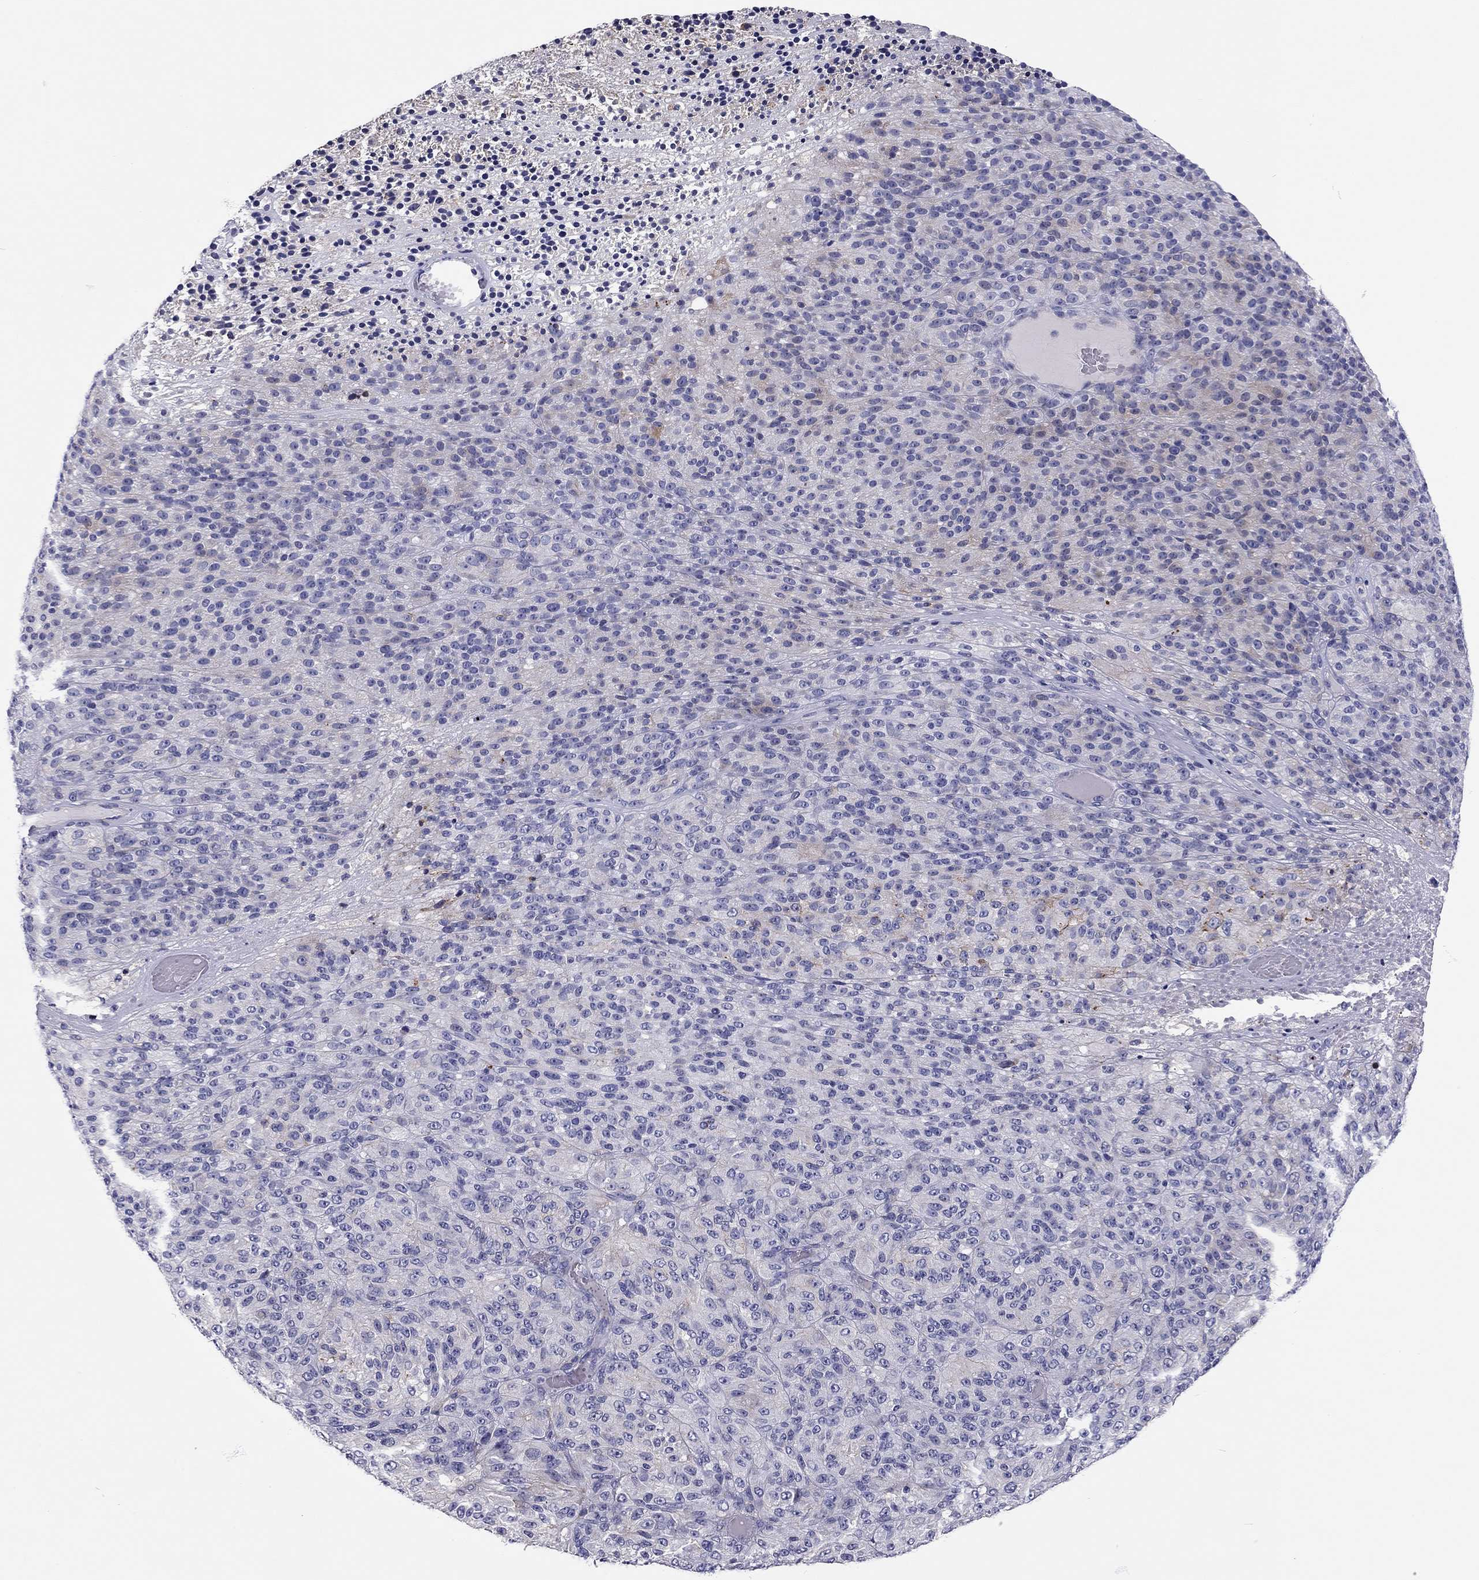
{"staining": {"intensity": "negative", "quantity": "none", "location": "none"}, "tissue": "melanoma", "cell_type": "Tumor cells", "image_type": "cancer", "snomed": [{"axis": "morphology", "description": "Malignant melanoma, Metastatic site"}, {"axis": "topography", "description": "Brain"}], "caption": "Immunohistochemistry of human melanoma exhibits no positivity in tumor cells. The staining was performed using DAB to visualize the protein expression in brown, while the nuclei were stained in blue with hematoxylin (Magnification: 20x).", "gene": "SCARB1", "patient": {"sex": "female", "age": 56}}